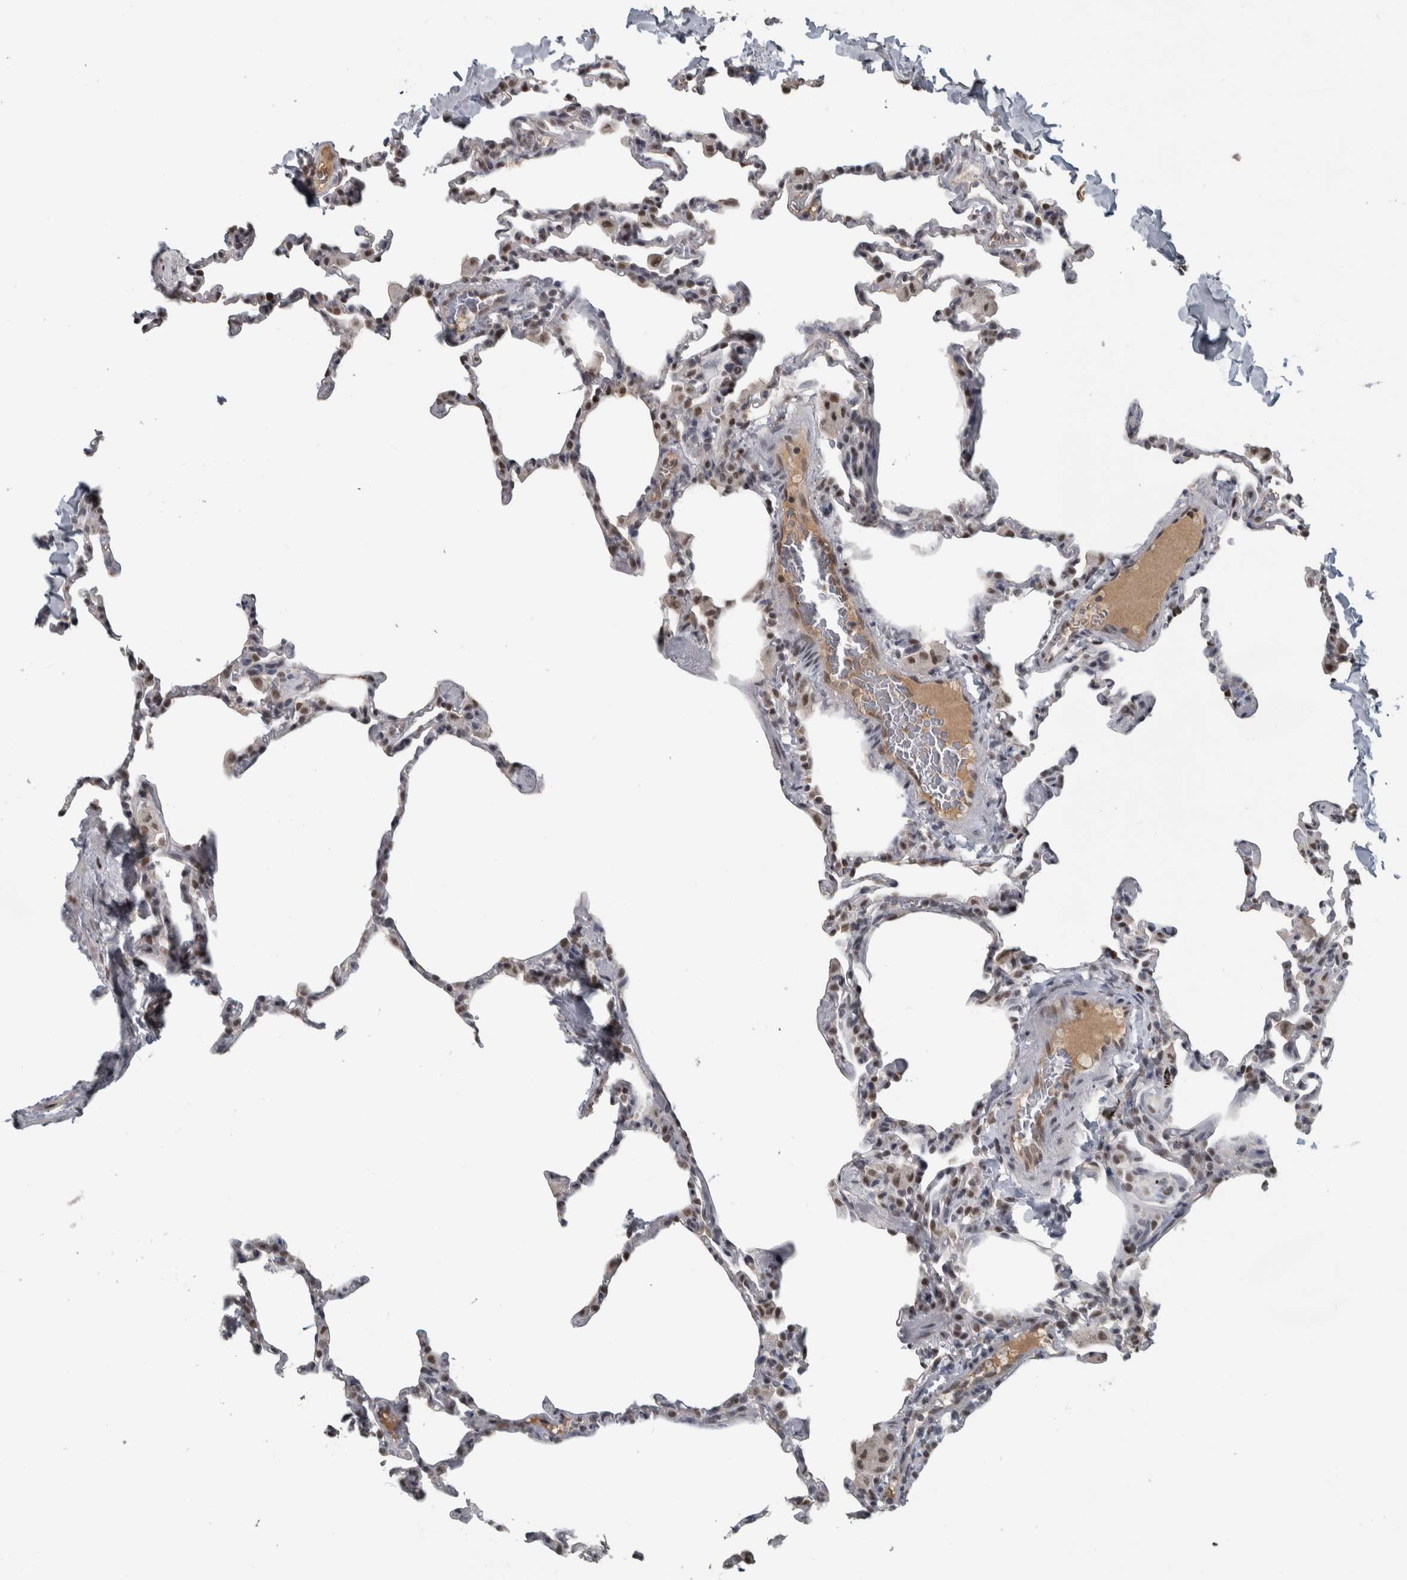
{"staining": {"intensity": "moderate", "quantity": "<25%", "location": "nuclear"}, "tissue": "lung", "cell_type": "Alveolar cells", "image_type": "normal", "snomed": [{"axis": "morphology", "description": "Normal tissue, NOS"}, {"axis": "topography", "description": "Lung"}], "caption": "A low amount of moderate nuclear positivity is seen in approximately <25% of alveolar cells in unremarkable lung.", "gene": "DDX42", "patient": {"sex": "male", "age": 20}}